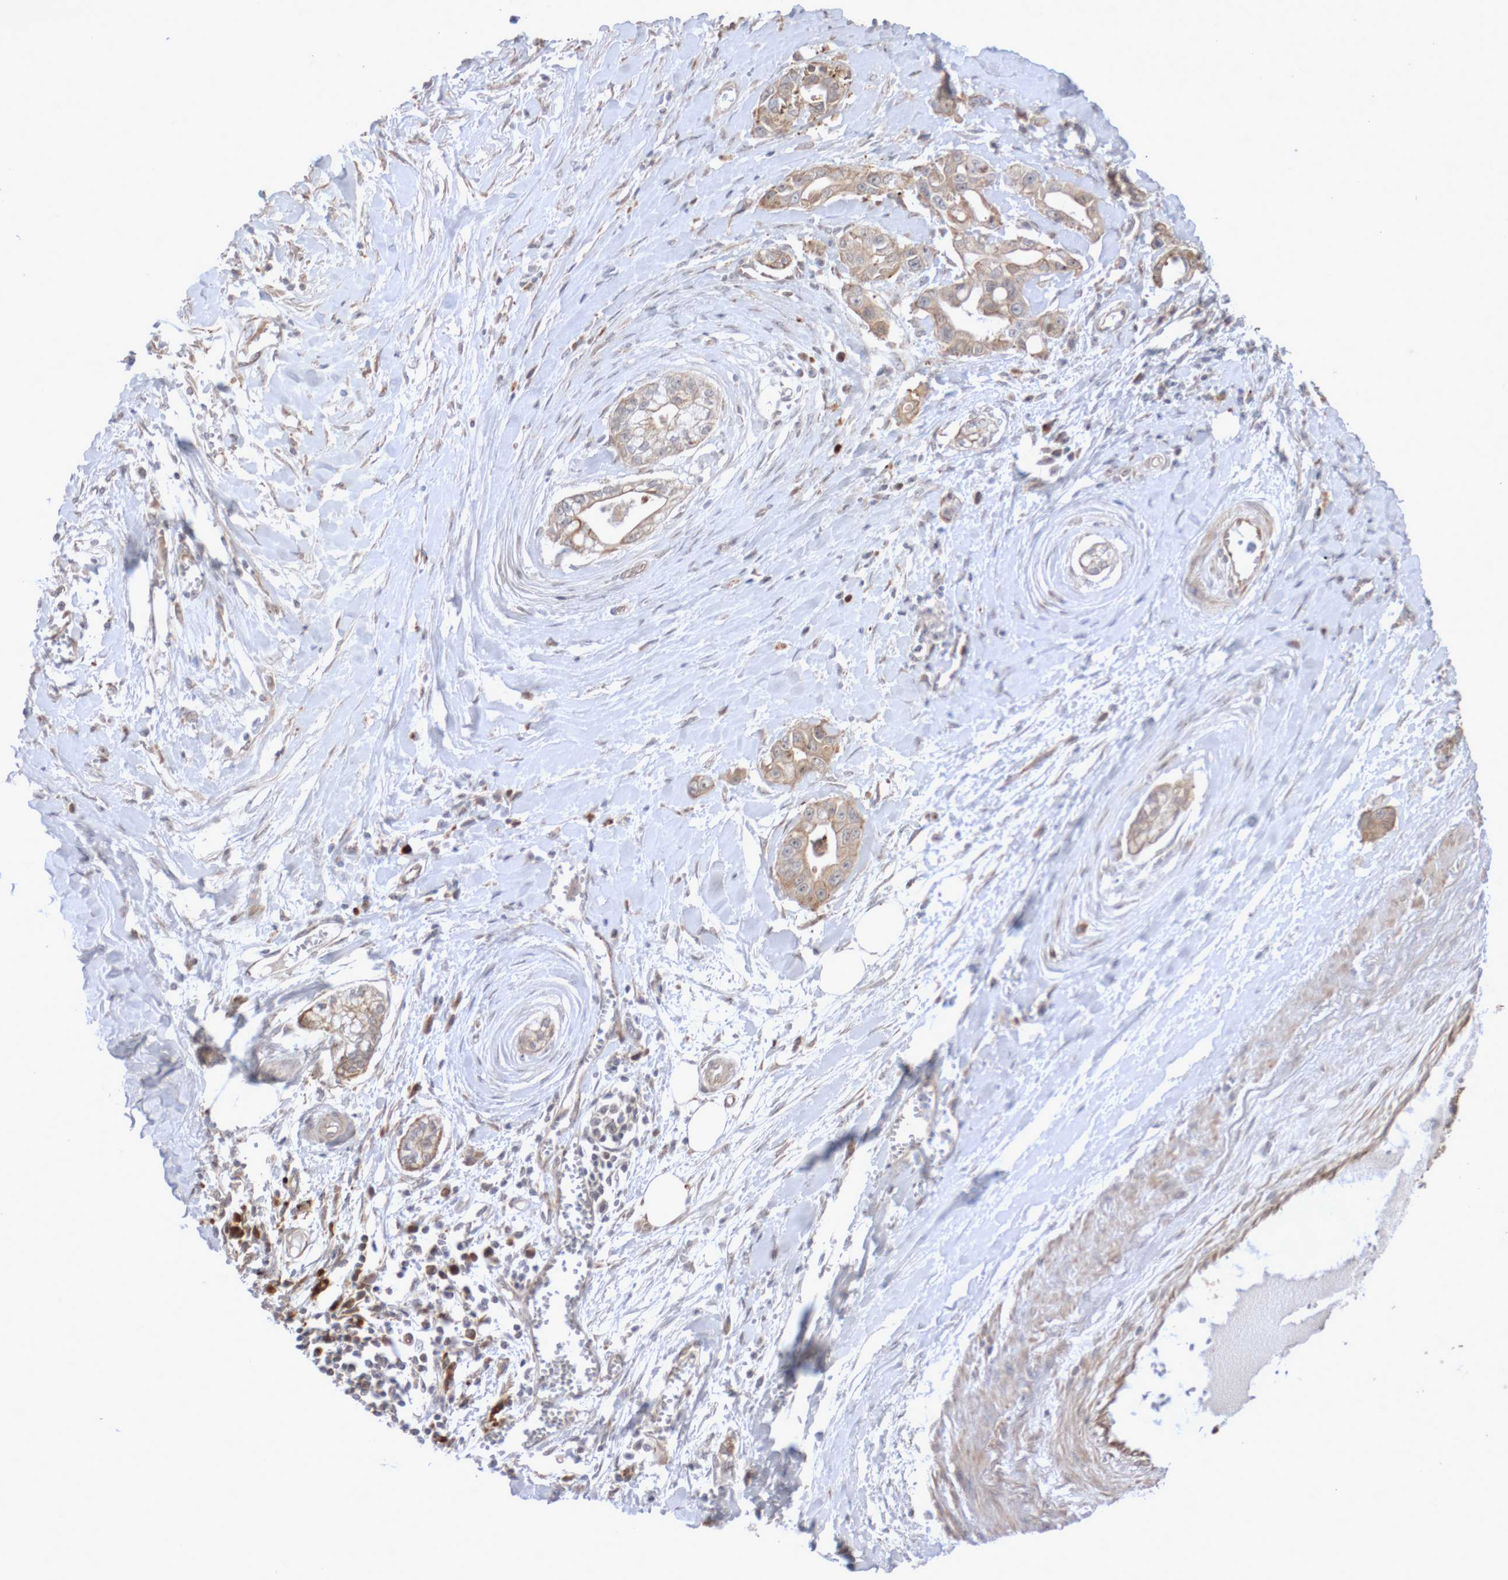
{"staining": {"intensity": "weak", "quantity": ">75%", "location": "cytoplasmic/membranous"}, "tissue": "pancreatic cancer", "cell_type": "Tumor cells", "image_type": "cancer", "snomed": [{"axis": "morphology", "description": "Adenocarcinoma, NOS"}, {"axis": "topography", "description": "Pancreas"}], "caption": "Immunohistochemistry (IHC) photomicrograph of neoplastic tissue: pancreatic adenocarcinoma stained using immunohistochemistry exhibits low levels of weak protein expression localized specifically in the cytoplasmic/membranous of tumor cells, appearing as a cytoplasmic/membranous brown color.", "gene": "DPH7", "patient": {"sex": "male", "age": 68}}